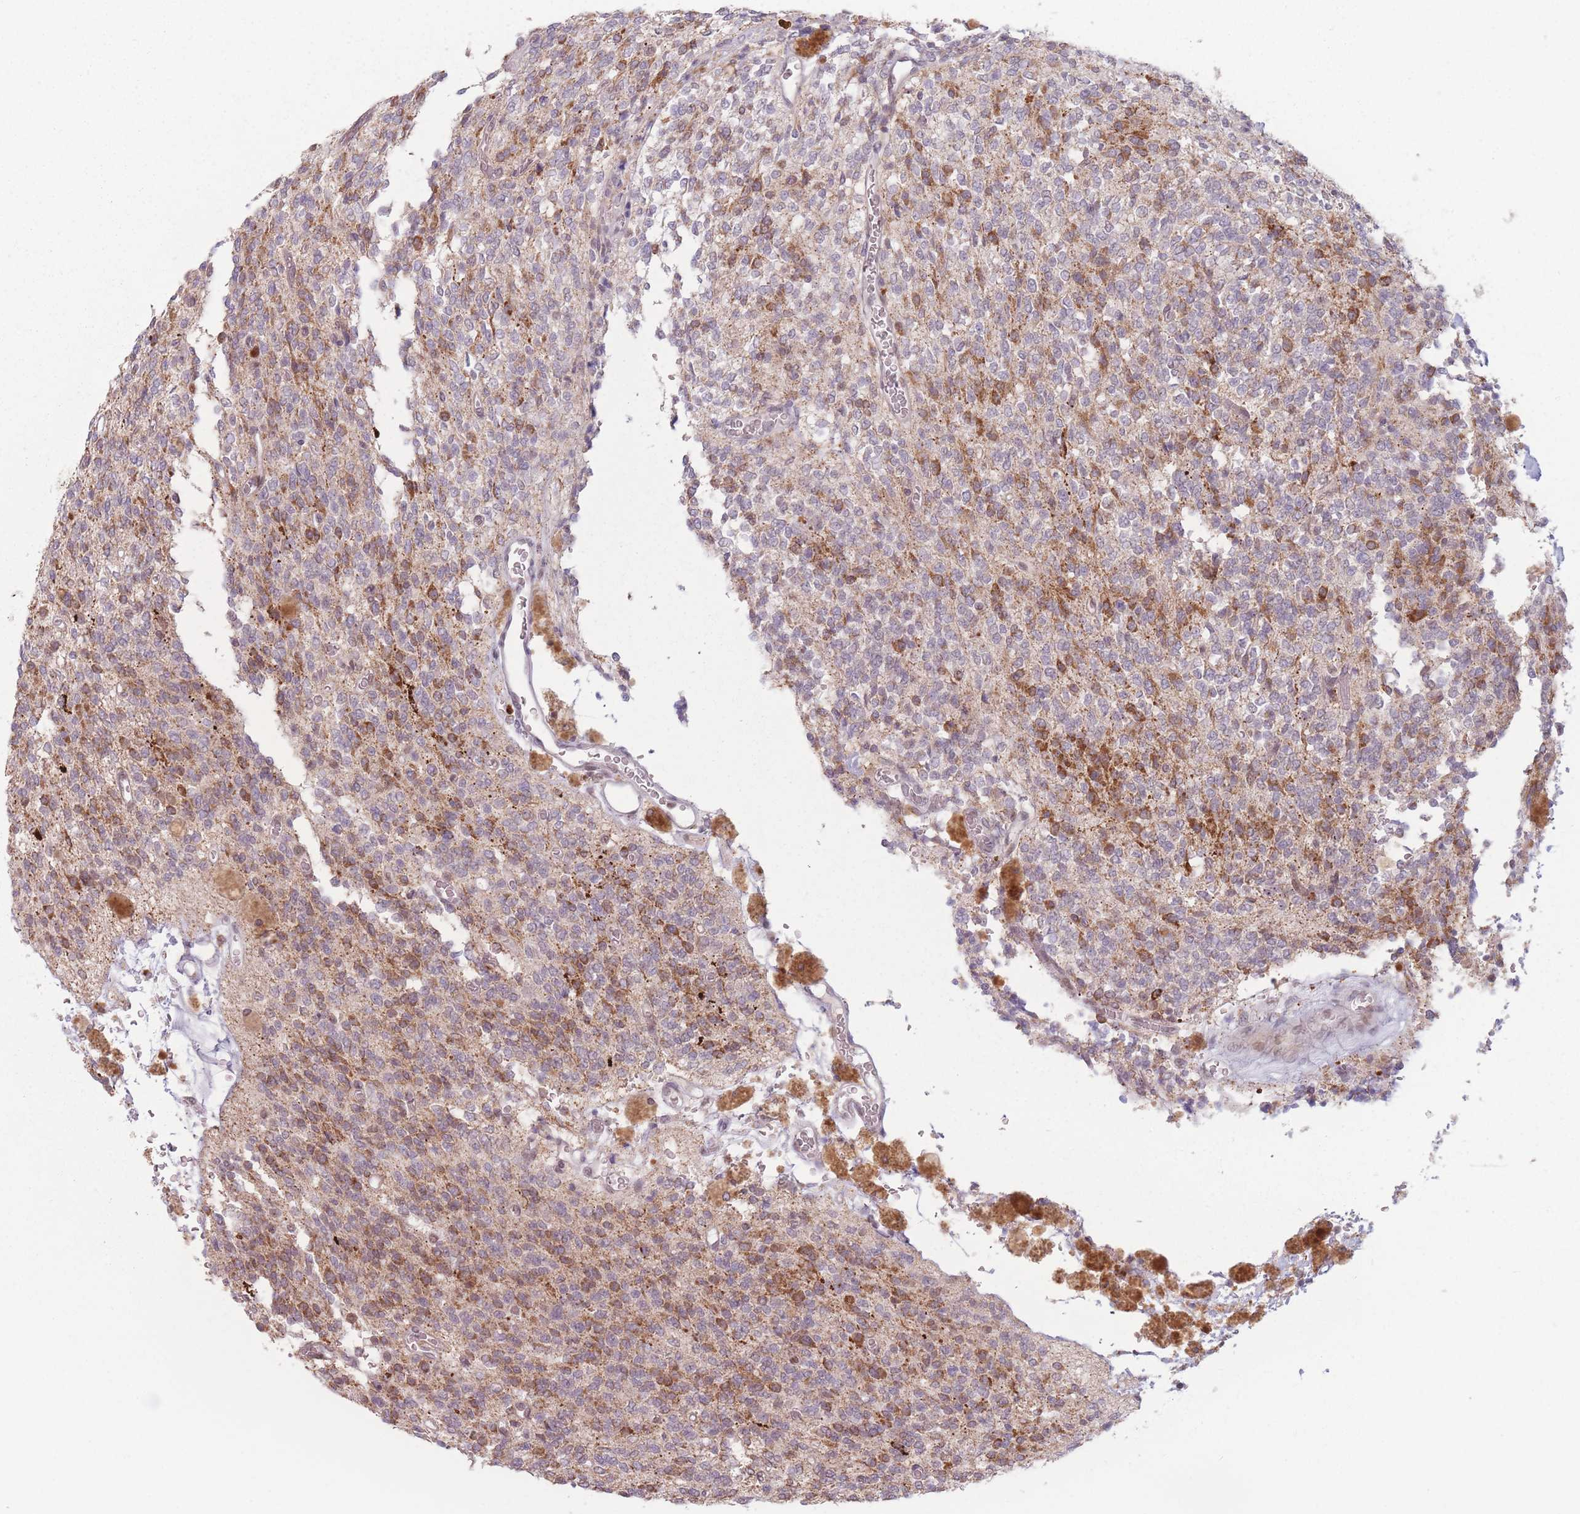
{"staining": {"intensity": "moderate", "quantity": "<25%", "location": "cytoplasmic/membranous"}, "tissue": "glioma", "cell_type": "Tumor cells", "image_type": "cancer", "snomed": [{"axis": "morphology", "description": "Glioma, malignant, High grade"}, {"axis": "topography", "description": "Brain"}], "caption": "High-grade glioma (malignant) stained with a brown dye displays moderate cytoplasmic/membranous positive positivity in about <25% of tumor cells.", "gene": "OR10C1", "patient": {"sex": "male", "age": 34}}